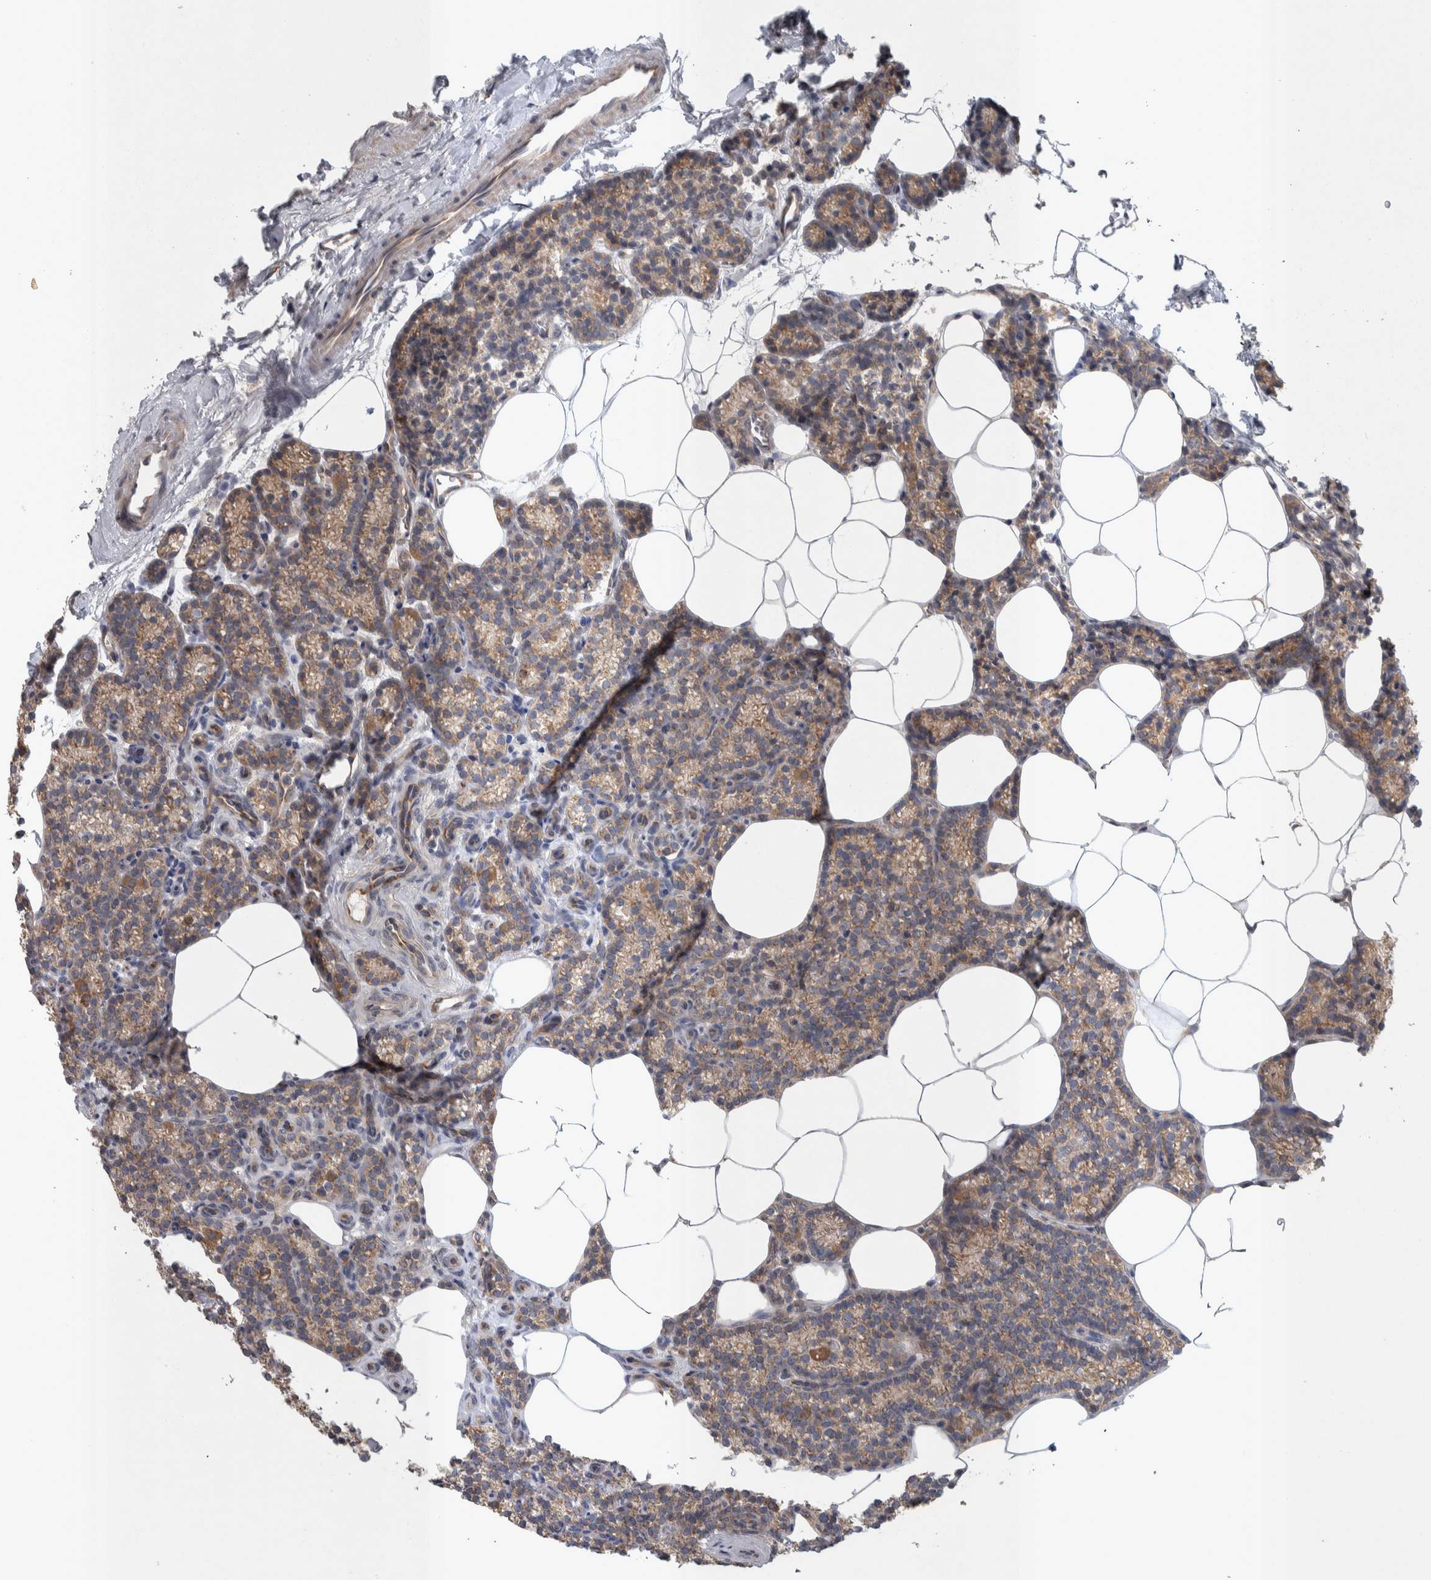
{"staining": {"intensity": "moderate", "quantity": ">75%", "location": "cytoplasmic/membranous"}, "tissue": "parathyroid gland", "cell_type": "Glandular cells", "image_type": "normal", "snomed": [{"axis": "morphology", "description": "Normal tissue, NOS"}, {"axis": "topography", "description": "Parathyroid gland"}], "caption": "Immunohistochemical staining of unremarkable human parathyroid gland displays >75% levels of moderate cytoplasmic/membranous protein expression in approximately >75% of glandular cells.", "gene": "SRP68", "patient": {"sex": "male", "age": 58}}